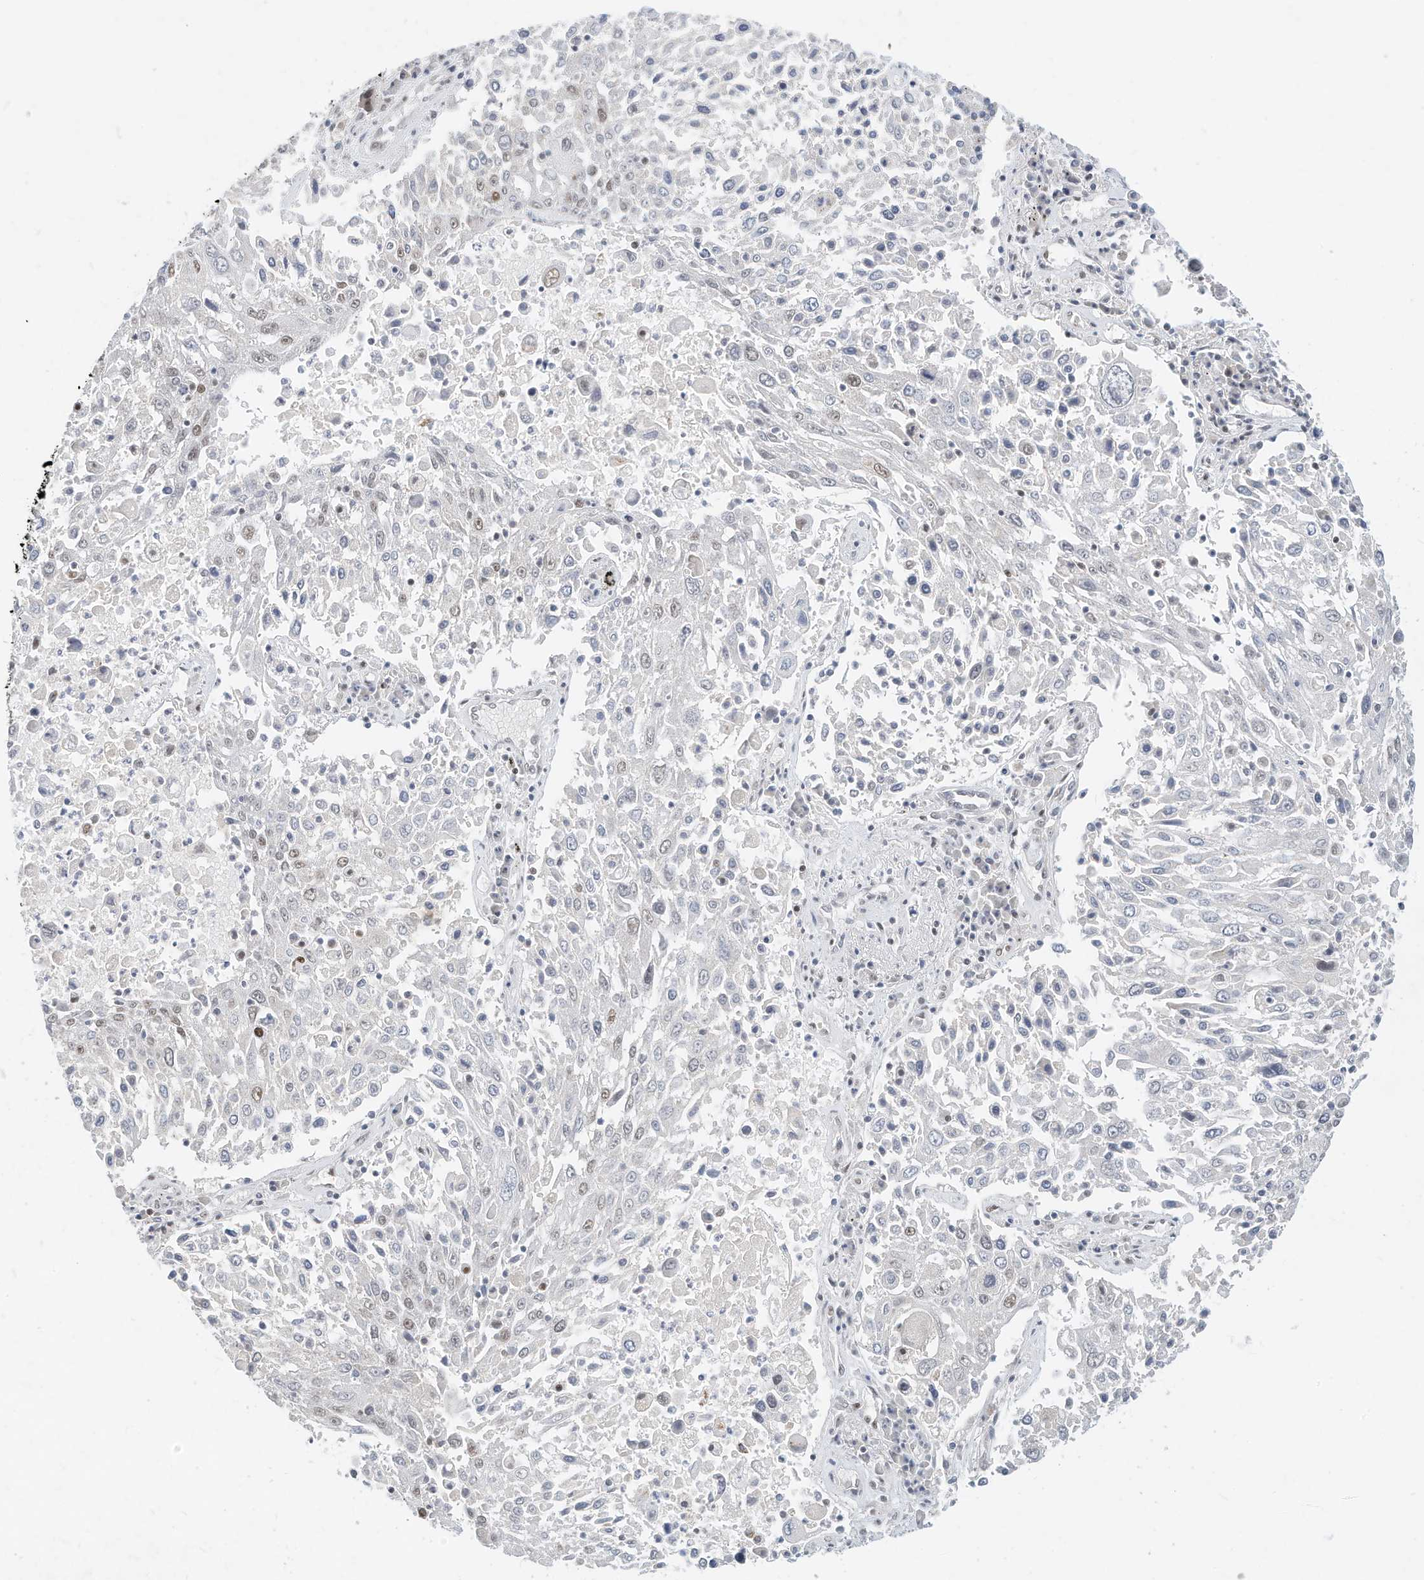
{"staining": {"intensity": "negative", "quantity": "none", "location": "none"}, "tissue": "lung cancer", "cell_type": "Tumor cells", "image_type": "cancer", "snomed": [{"axis": "morphology", "description": "Squamous cell carcinoma, NOS"}, {"axis": "topography", "description": "Lung"}], "caption": "This is an IHC histopathology image of lung cancer. There is no expression in tumor cells.", "gene": "OGT", "patient": {"sex": "male", "age": 65}}